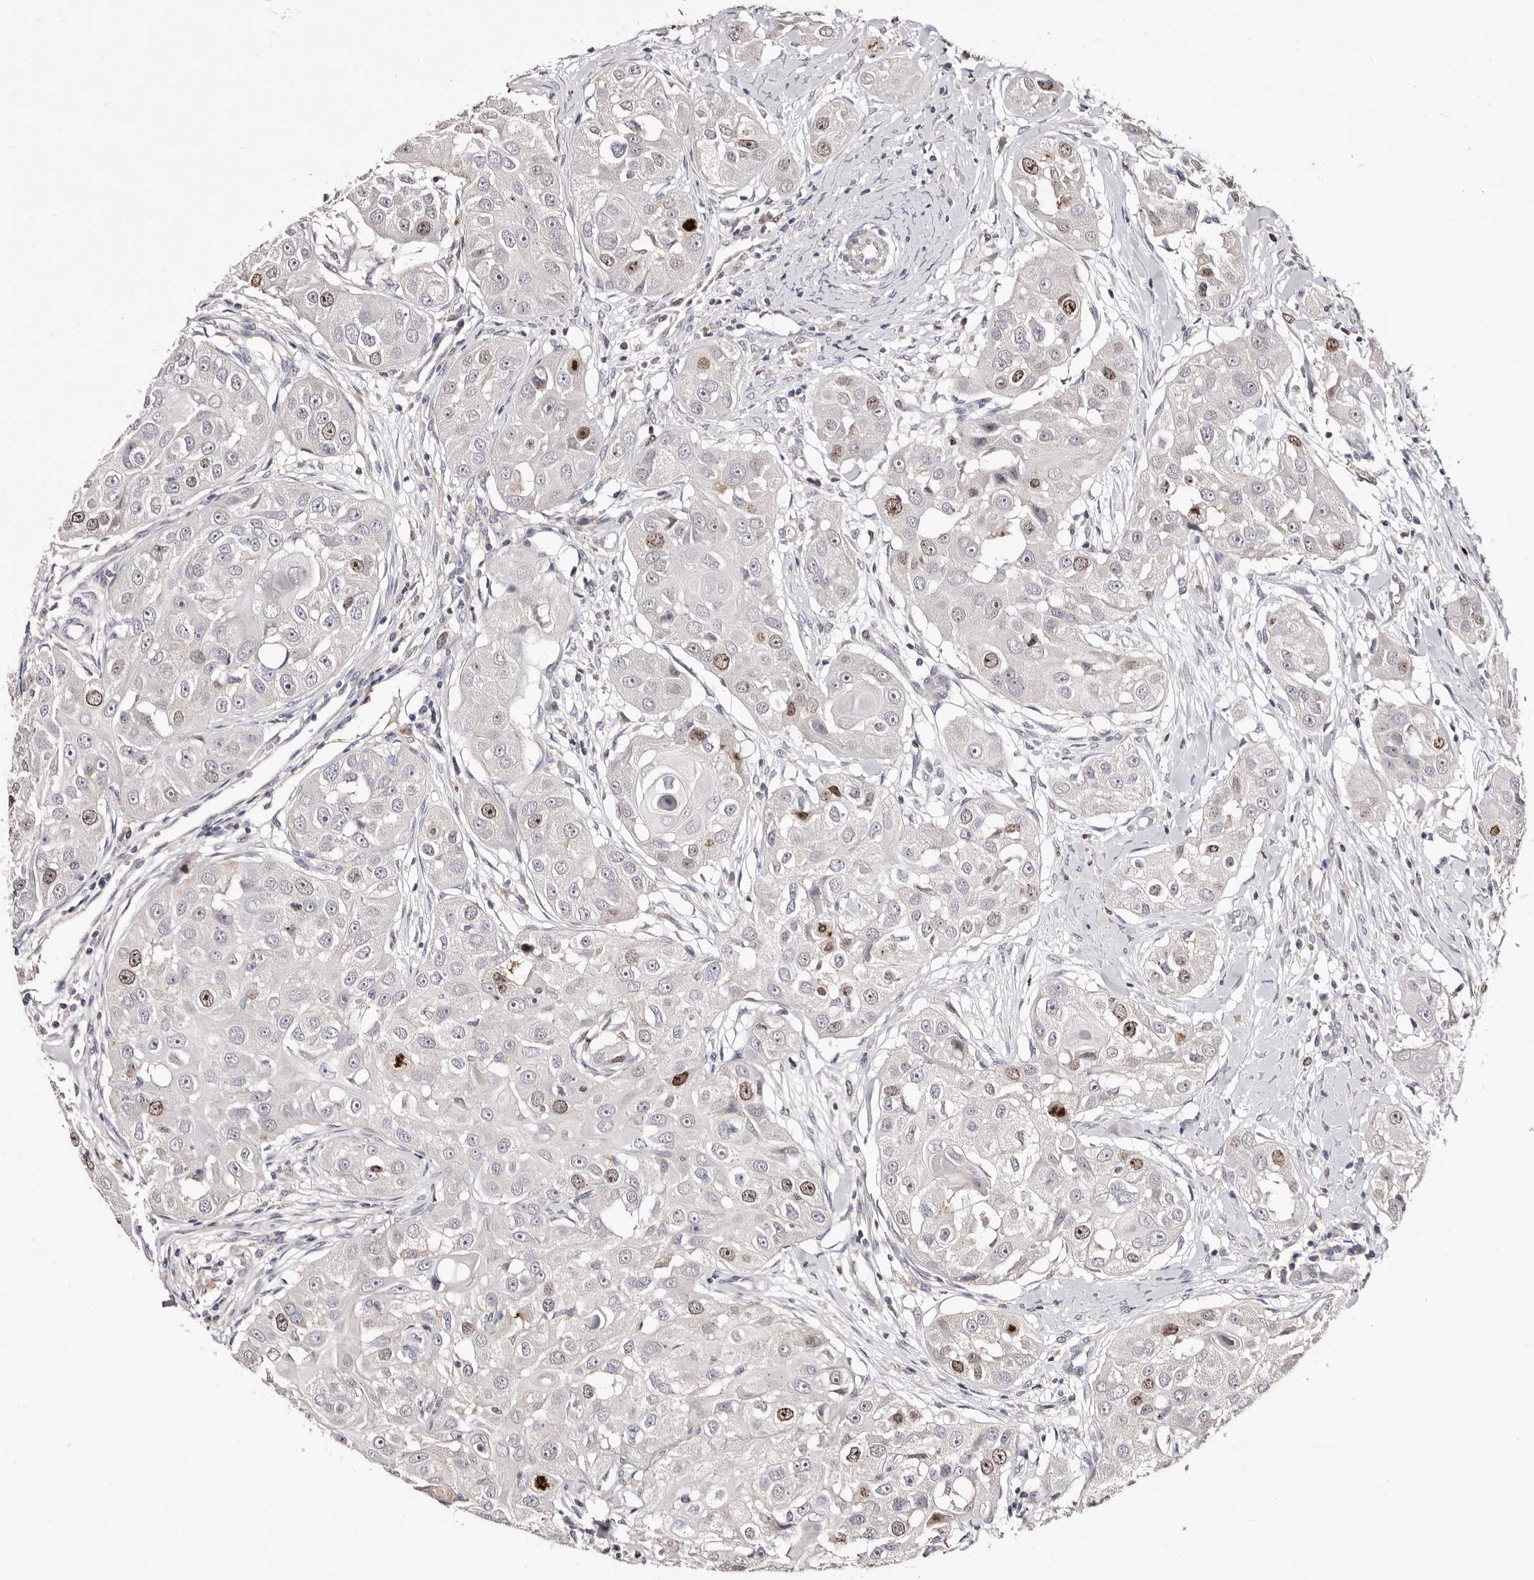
{"staining": {"intensity": "moderate", "quantity": "<25%", "location": "nuclear"}, "tissue": "head and neck cancer", "cell_type": "Tumor cells", "image_type": "cancer", "snomed": [{"axis": "morphology", "description": "Normal tissue, NOS"}, {"axis": "morphology", "description": "Squamous cell carcinoma, NOS"}, {"axis": "topography", "description": "Skeletal muscle"}, {"axis": "topography", "description": "Head-Neck"}], "caption": "IHC image of head and neck cancer stained for a protein (brown), which shows low levels of moderate nuclear staining in approximately <25% of tumor cells.", "gene": "CDCA8", "patient": {"sex": "male", "age": 51}}